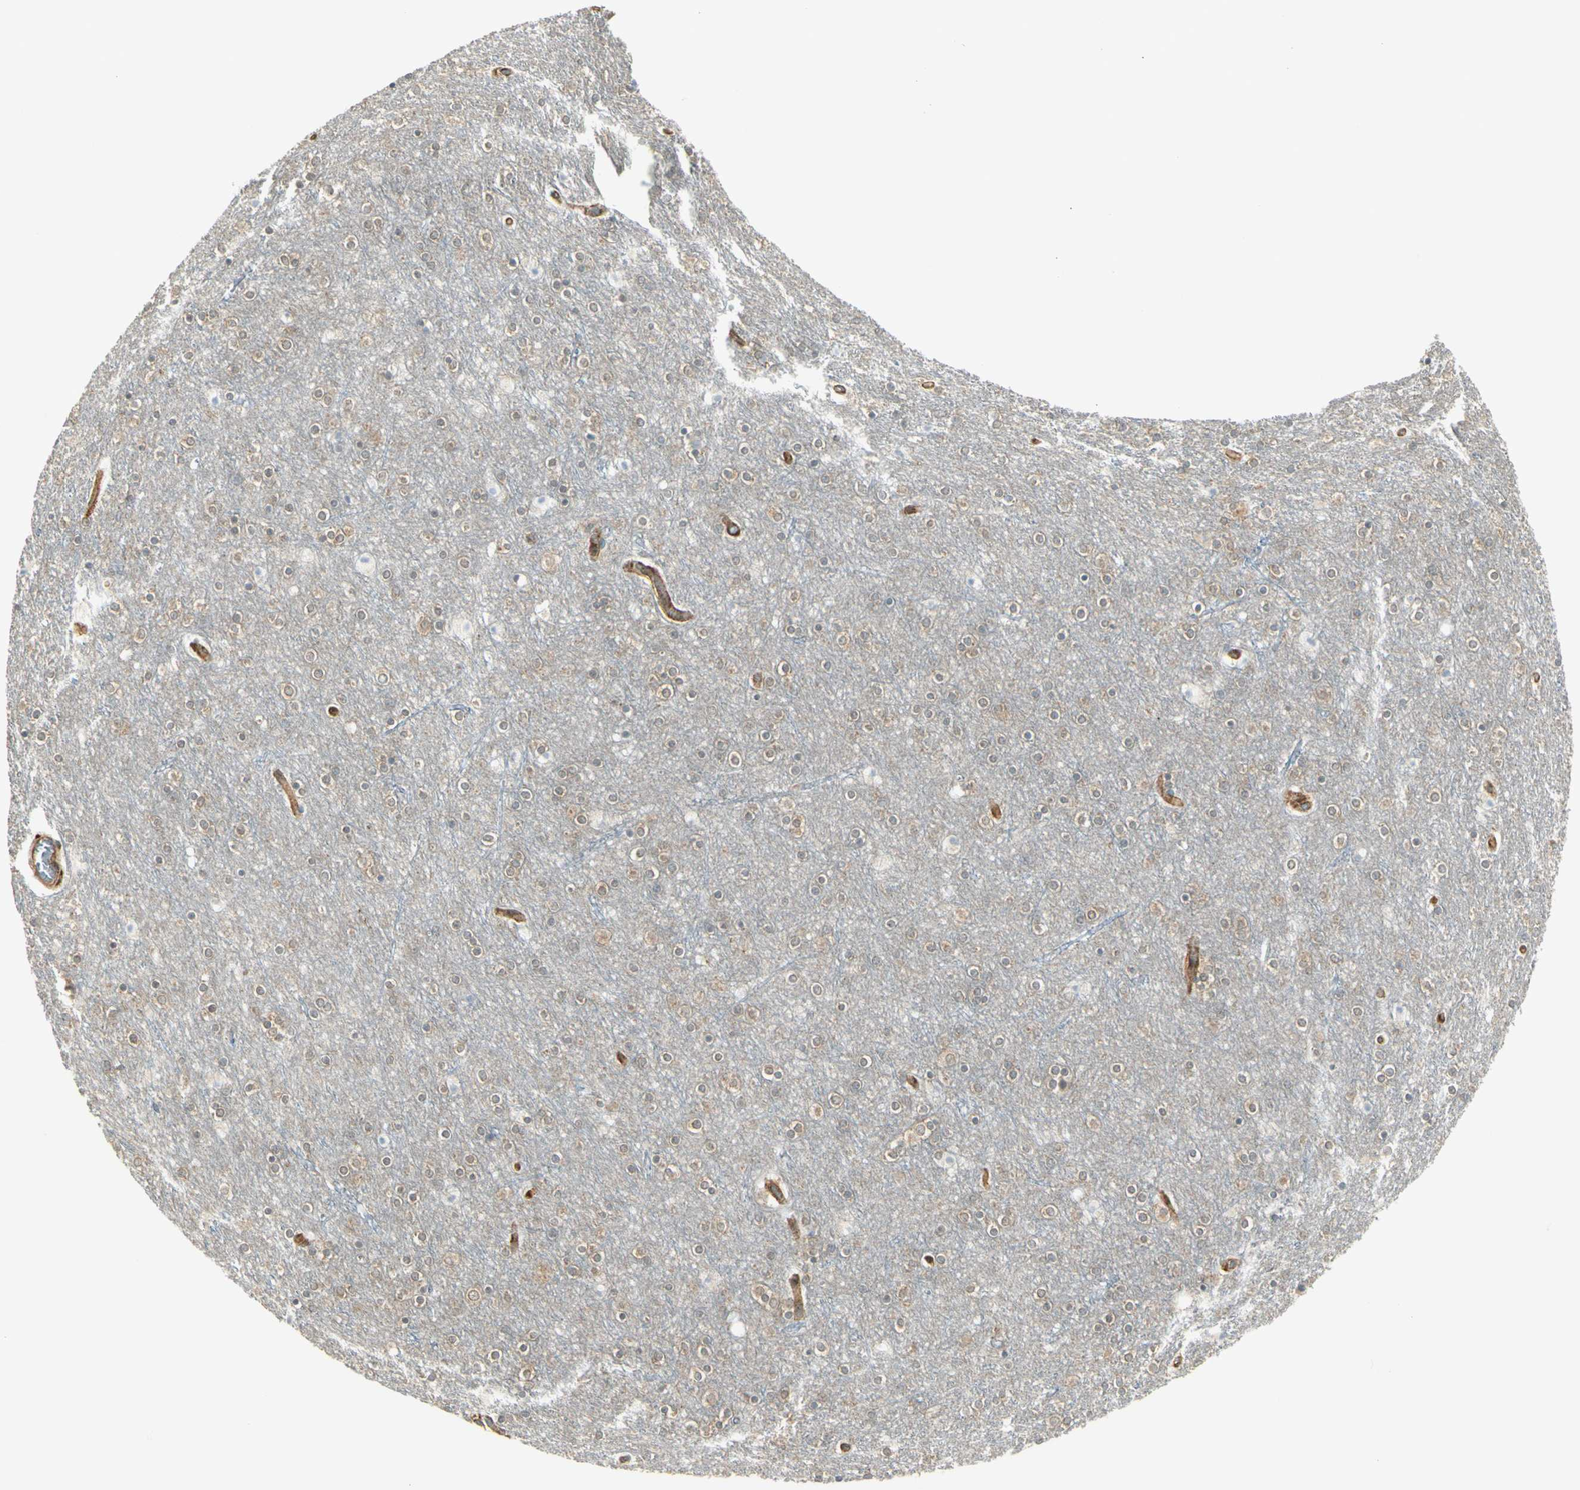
{"staining": {"intensity": "moderate", "quantity": ">75%", "location": "cytoplasmic/membranous"}, "tissue": "cerebral cortex", "cell_type": "Endothelial cells", "image_type": "normal", "snomed": [{"axis": "morphology", "description": "Normal tissue, NOS"}, {"axis": "topography", "description": "Cerebral cortex"}], "caption": "Immunohistochemical staining of normal human cerebral cortex reveals medium levels of moderate cytoplasmic/membranous positivity in about >75% of endothelial cells.", "gene": "AGFG1", "patient": {"sex": "female", "age": 54}}